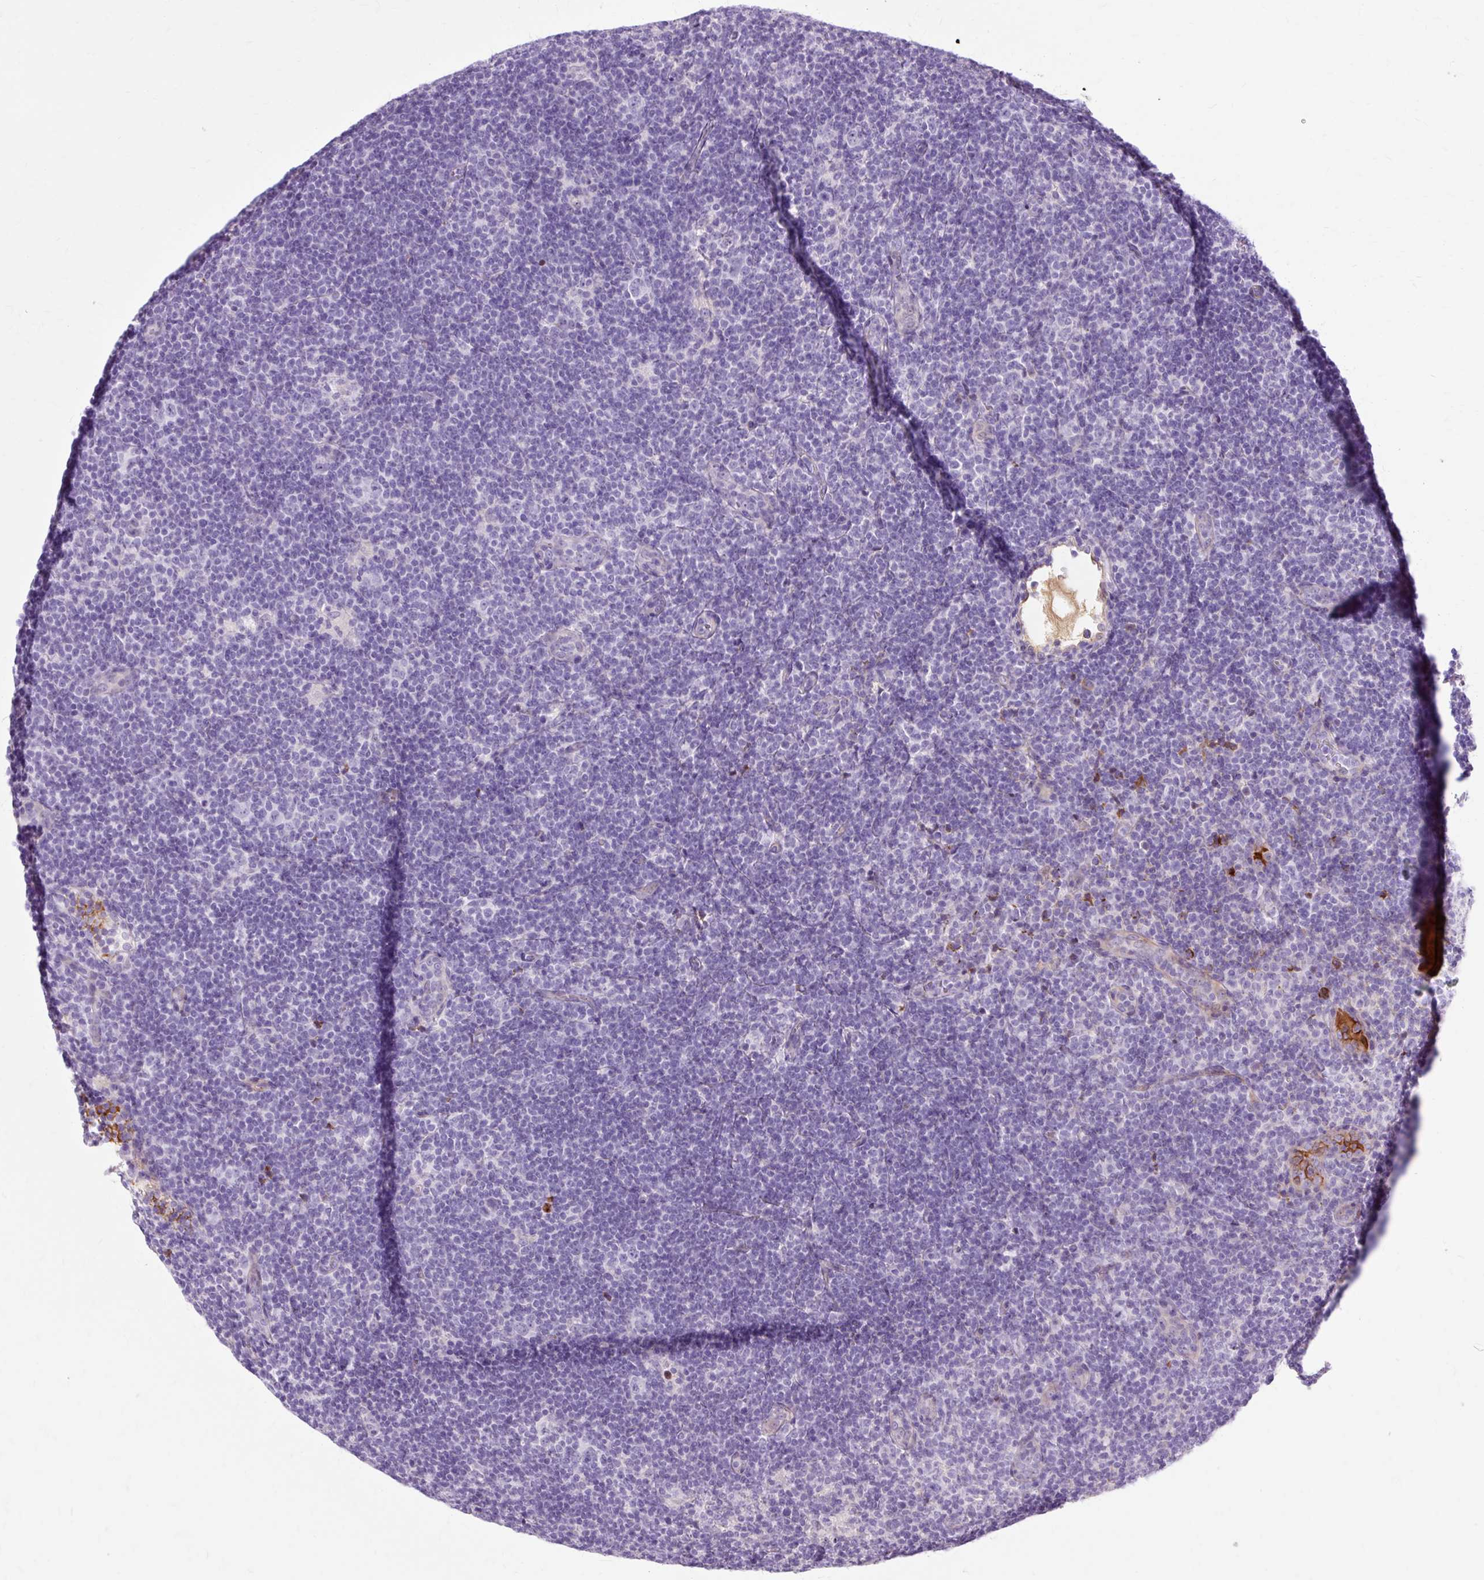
{"staining": {"intensity": "negative", "quantity": "none", "location": "none"}, "tissue": "lymphoma", "cell_type": "Tumor cells", "image_type": "cancer", "snomed": [{"axis": "morphology", "description": "Hodgkin's disease, NOS"}, {"axis": "topography", "description": "Lymph node"}], "caption": "High power microscopy micrograph of an immunohistochemistry image of Hodgkin's disease, revealing no significant positivity in tumor cells.", "gene": "DCTN4", "patient": {"sex": "female", "age": 57}}